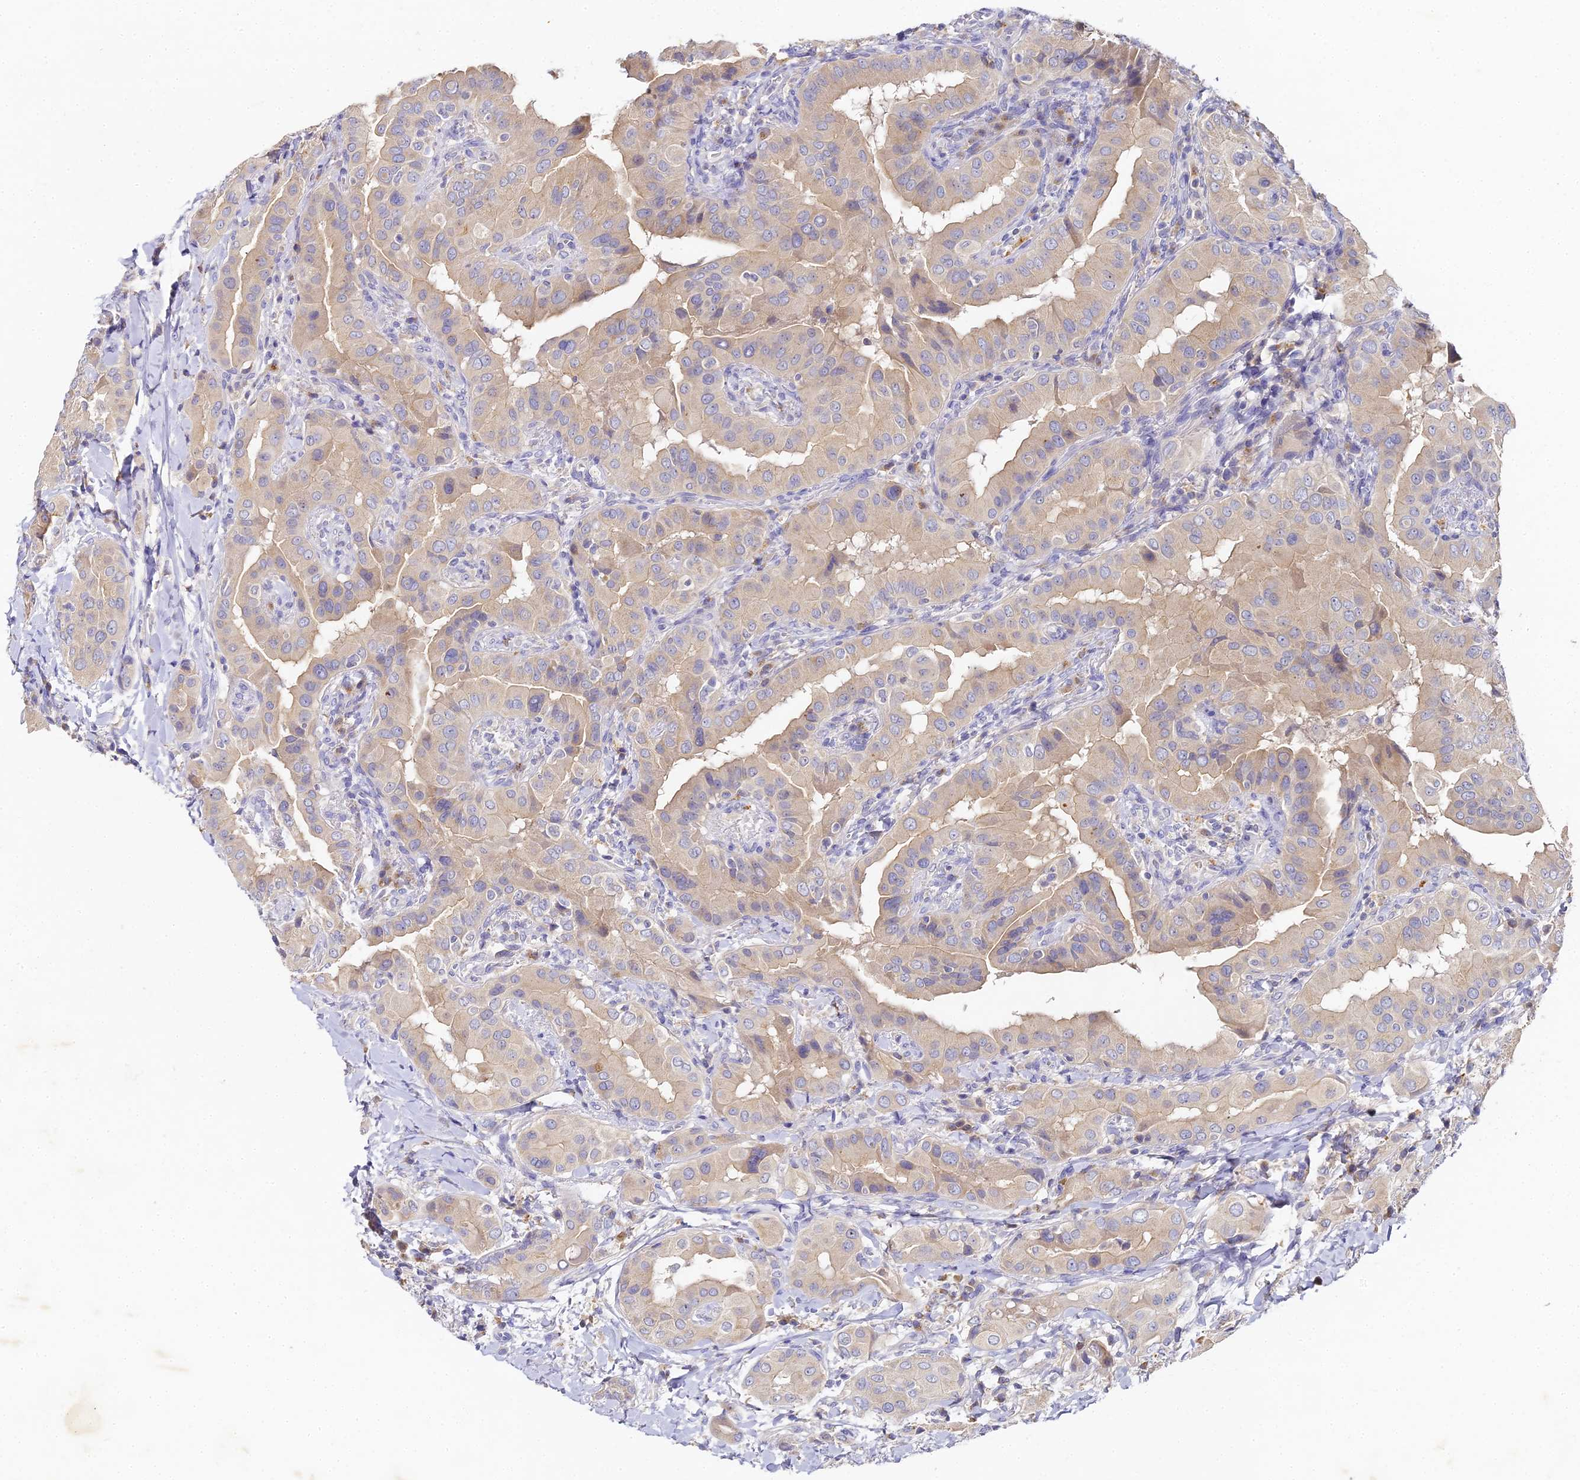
{"staining": {"intensity": "weak", "quantity": "25%-75%", "location": "cytoplasmic/membranous"}, "tissue": "thyroid cancer", "cell_type": "Tumor cells", "image_type": "cancer", "snomed": [{"axis": "morphology", "description": "Papillary adenocarcinoma, NOS"}, {"axis": "topography", "description": "Thyroid gland"}], "caption": "A brown stain highlights weak cytoplasmic/membranous staining of a protein in human thyroid papillary adenocarcinoma tumor cells.", "gene": "DONSON", "patient": {"sex": "male", "age": 33}}